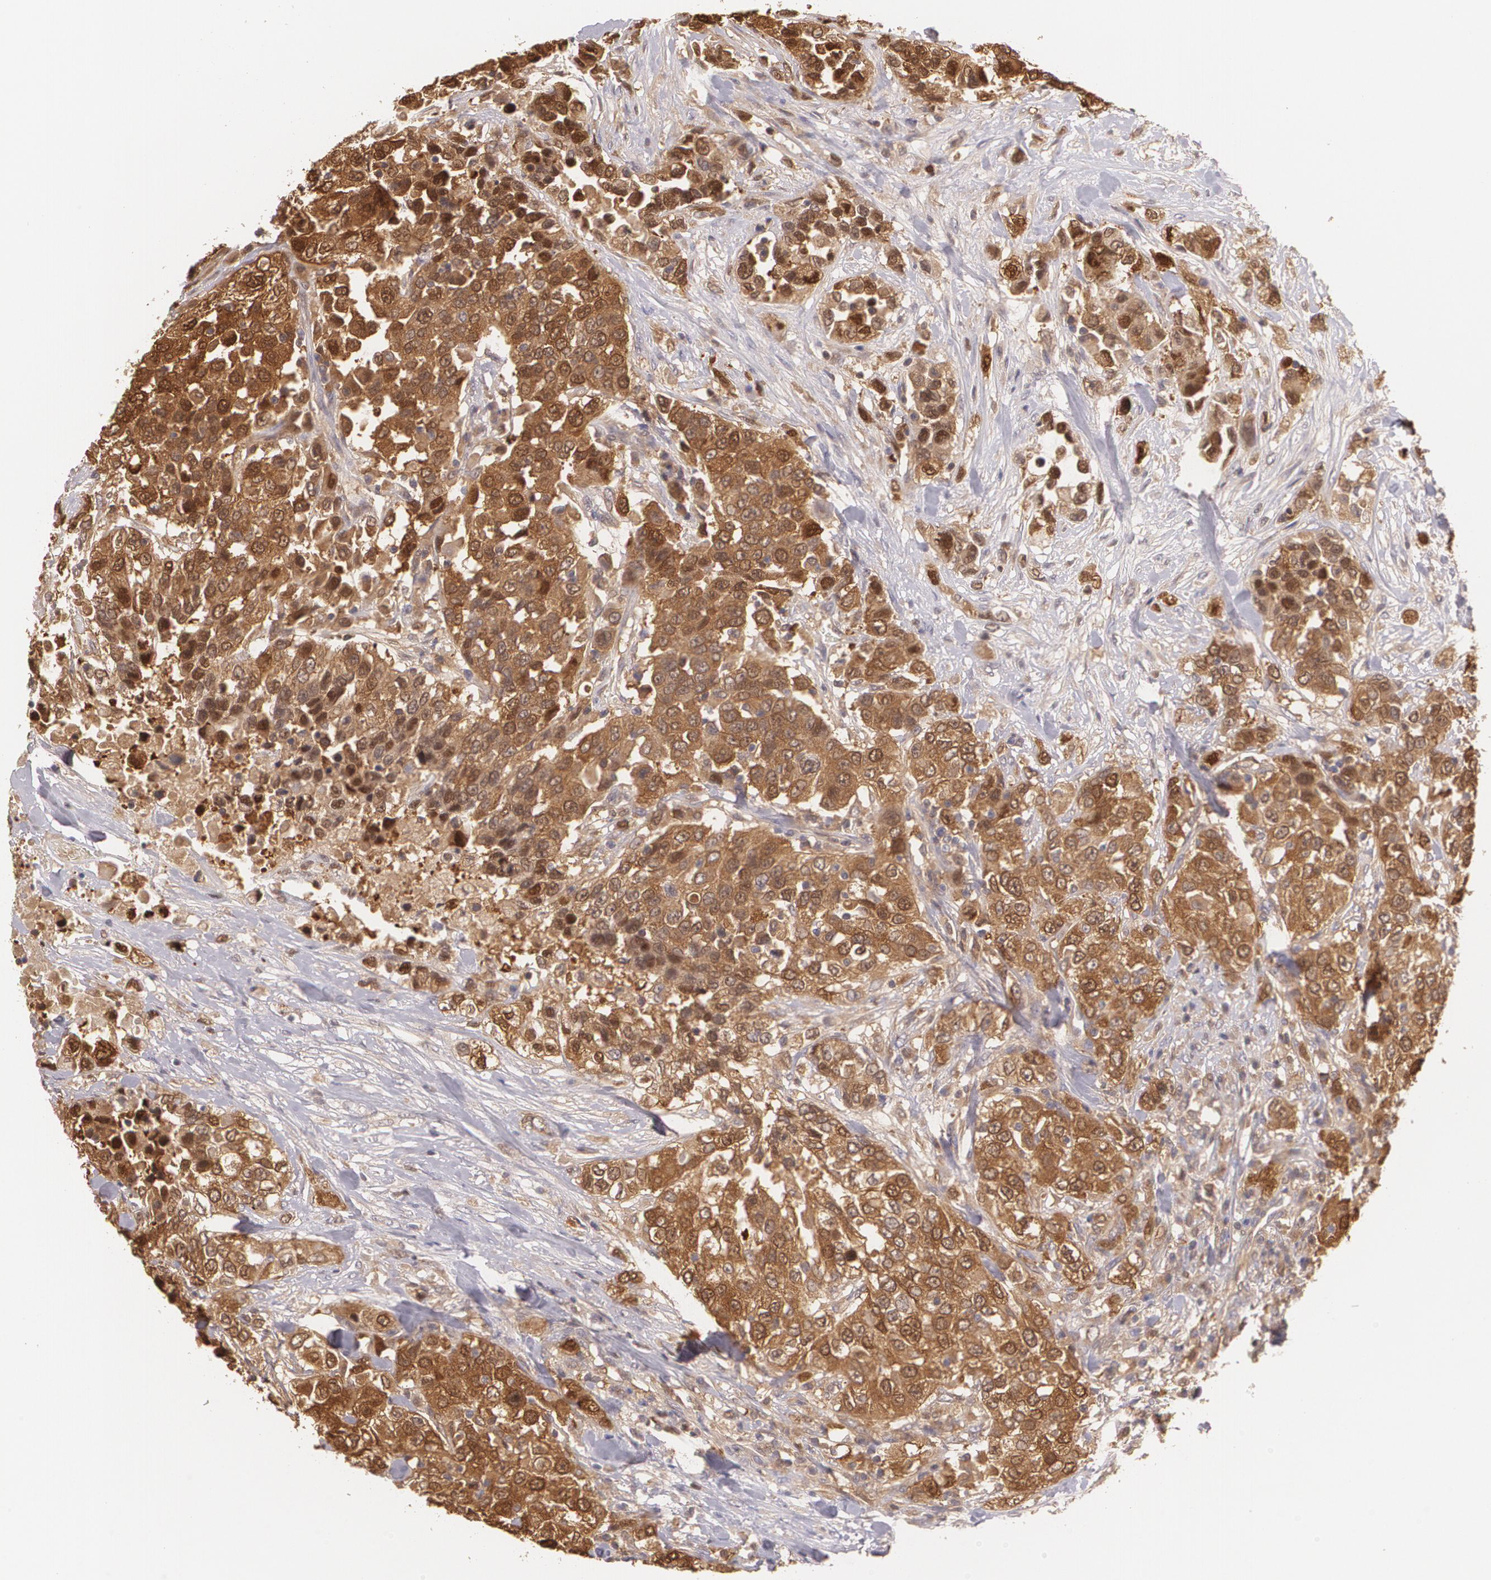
{"staining": {"intensity": "strong", "quantity": ">75%", "location": "cytoplasmic/membranous,nuclear"}, "tissue": "urothelial cancer", "cell_type": "Tumor cells", "image_type": "cancer", "snomed": [{"axis": "morphology", "description": "Urothelial carcinoma, High grade"}, {"axis": "topography", "description": "Urinary bladder"}], "caption": "Protein staining reveals strong cytoplasmic/membranous and nuclear expression in approximately >75% of tumor cells in urothelial carcinoma (high-grade). The staining was performed using DAB (3,3'-diaminobenzidine) to visualize the protein expression in brown, while the nuclei were stained in blue with hematoxylin (Magnification: 20x).", "gene": "HSPH1", "patient": {"sex": "female", "age": 80}}